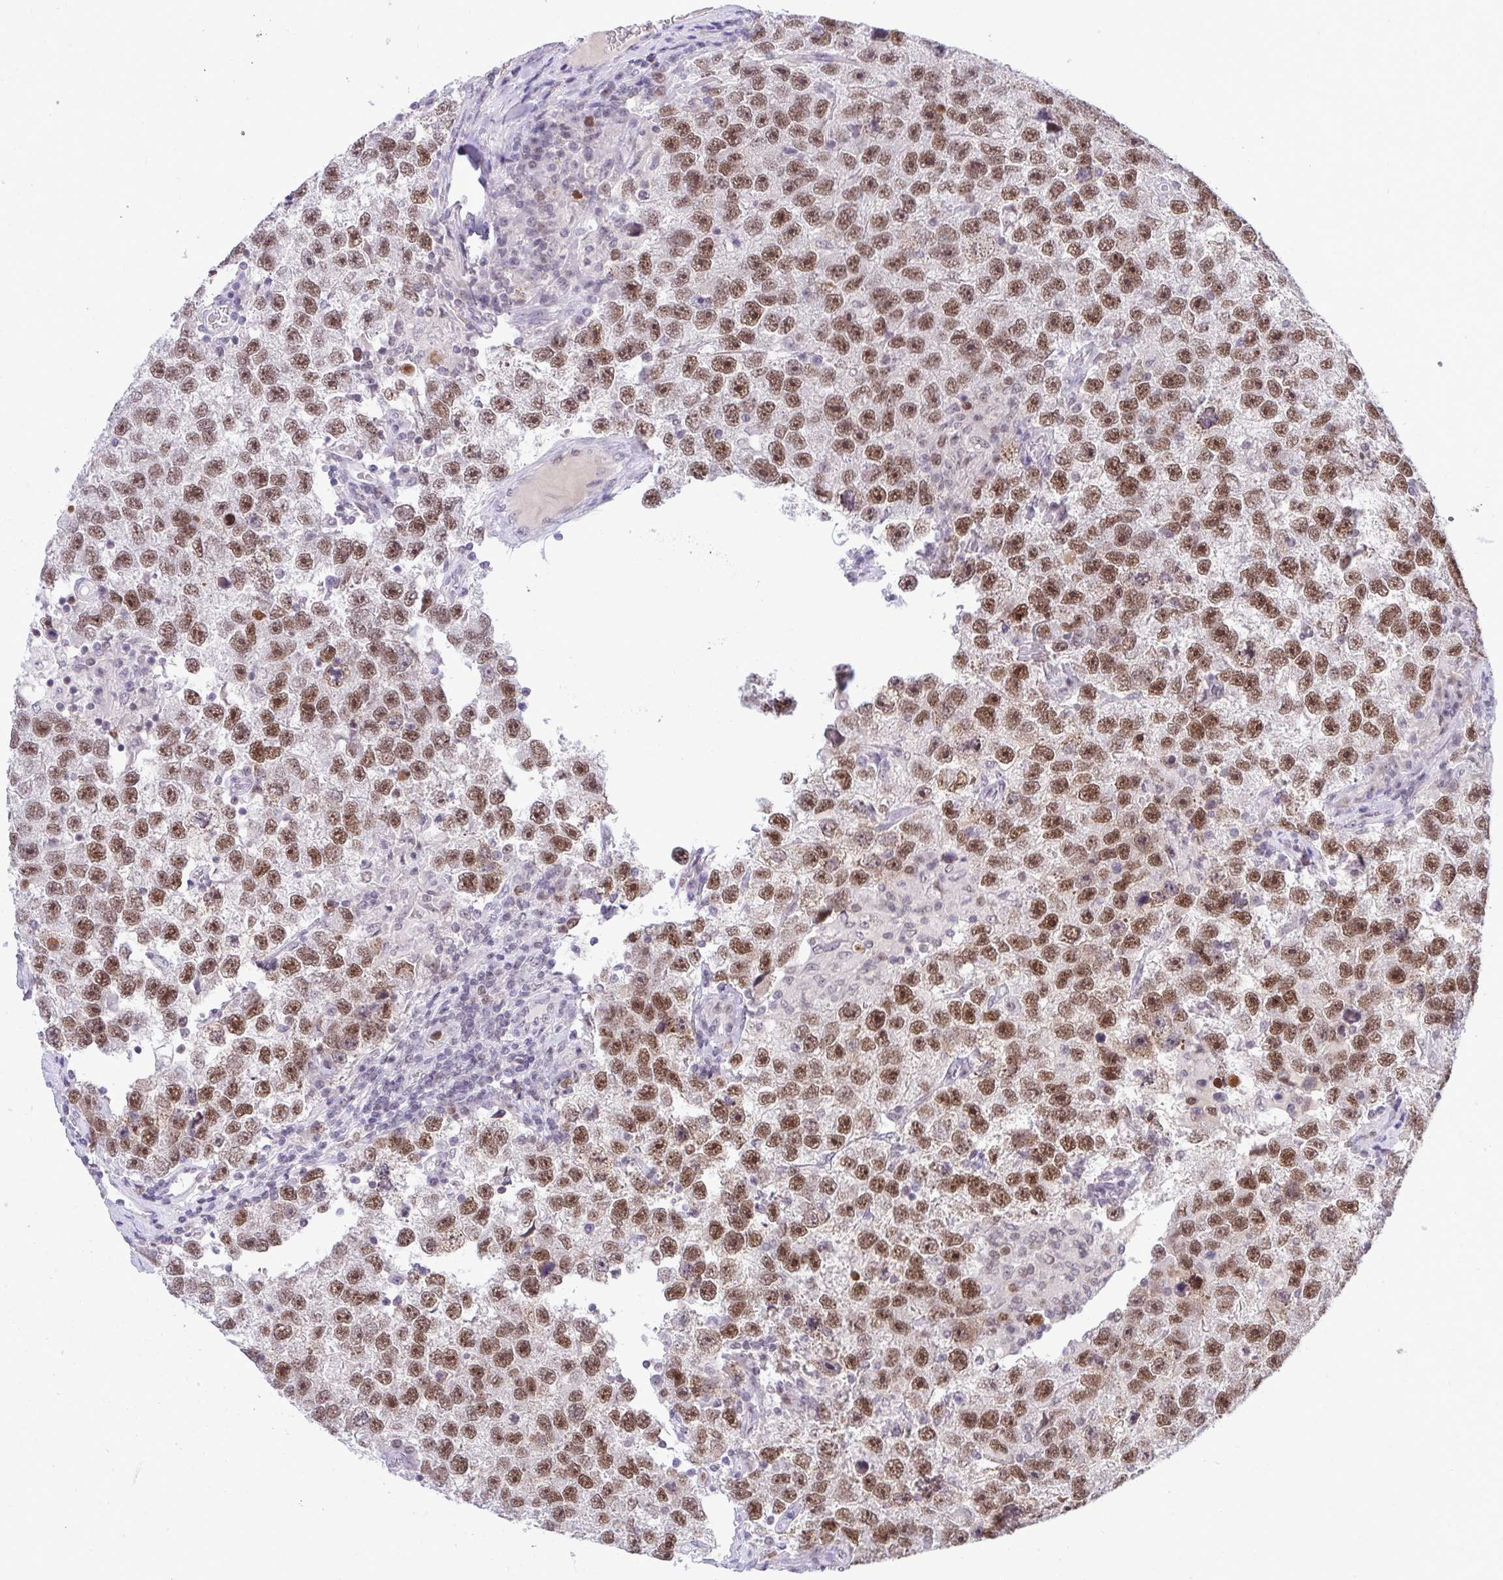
{"staining": {"intensity": "moderate", "quantity": ">75%", "location": "nuclear"}, "tissue": "testis cancer", "cell_type": "Tumor cells", "image_type": "cancer", "snomed": [{"axis": "morphology", "description": "Seminoma, NOS"}, {"axis": "topography", "description": "Testis"}], "caption": "This is a micrograph of immunohistochemistry staining of testis cancer, which shows moderate expression in the nuclear of tumor cells.", "gene": "RFC4", "patient": {"sex": "male", "age": 26}}